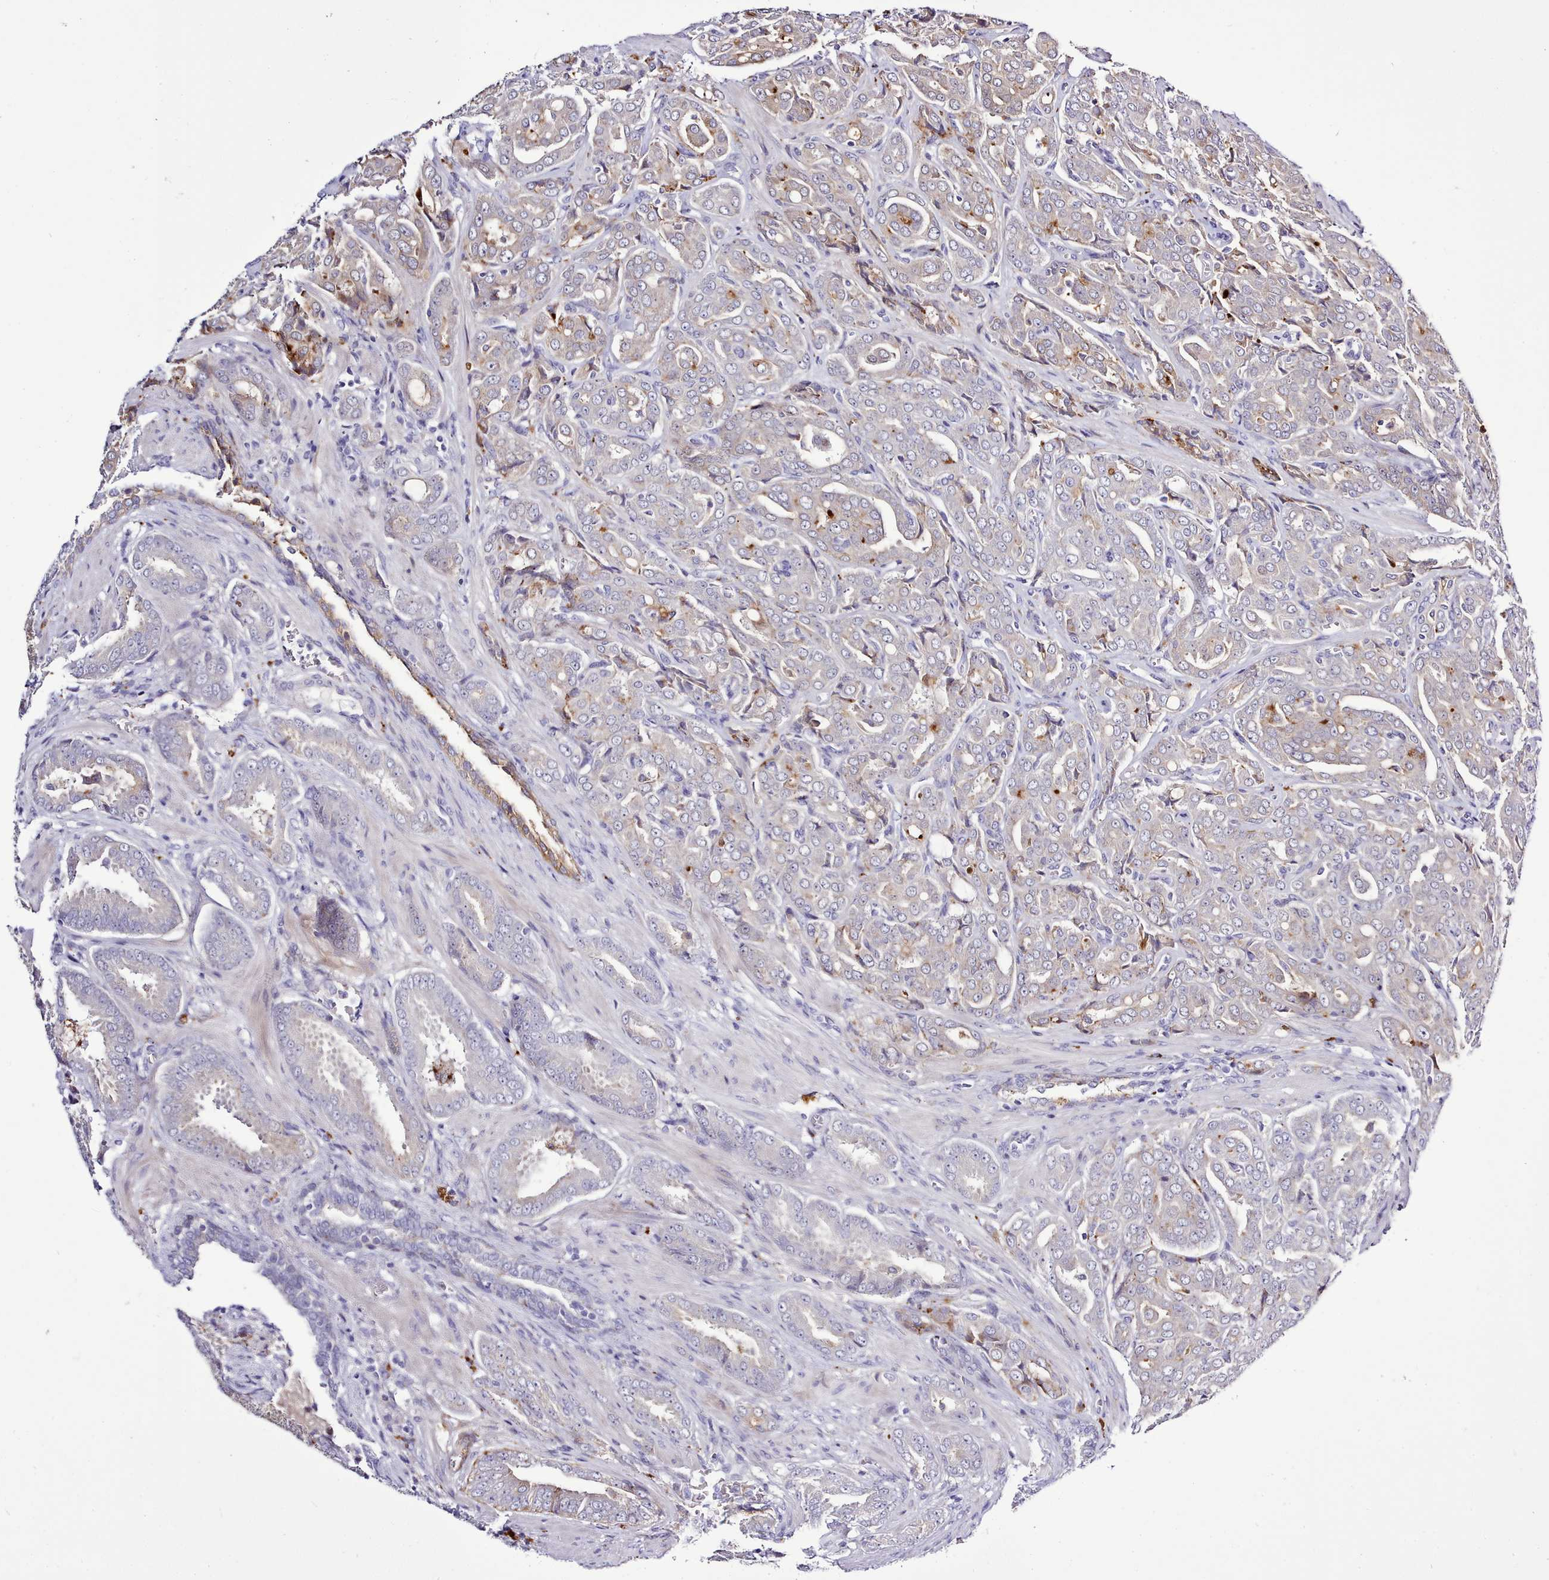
{"staining": {"intensity": "strong", "quantity": "<25%", "location": "cytoplasmic/membranous"}, "tissue": "prostate cancer", "cell_type": "Tumor cells", "image_type": "cancer", "snomed": [{"axis": "morphology", "description": "Adenocarcinoma, High grade"}, {"axis": "topography", "description": "Prostate"}], "caption": "The image exhibits immunohistochemical staining of prostate high-grade adenocarcinoma. There is strong cytoplasmic/membranous staining is appreciated in approximately <25% of tumor cells.", "gene": "SRD5A1", "patient": {"sex": "male", "age": 68}}